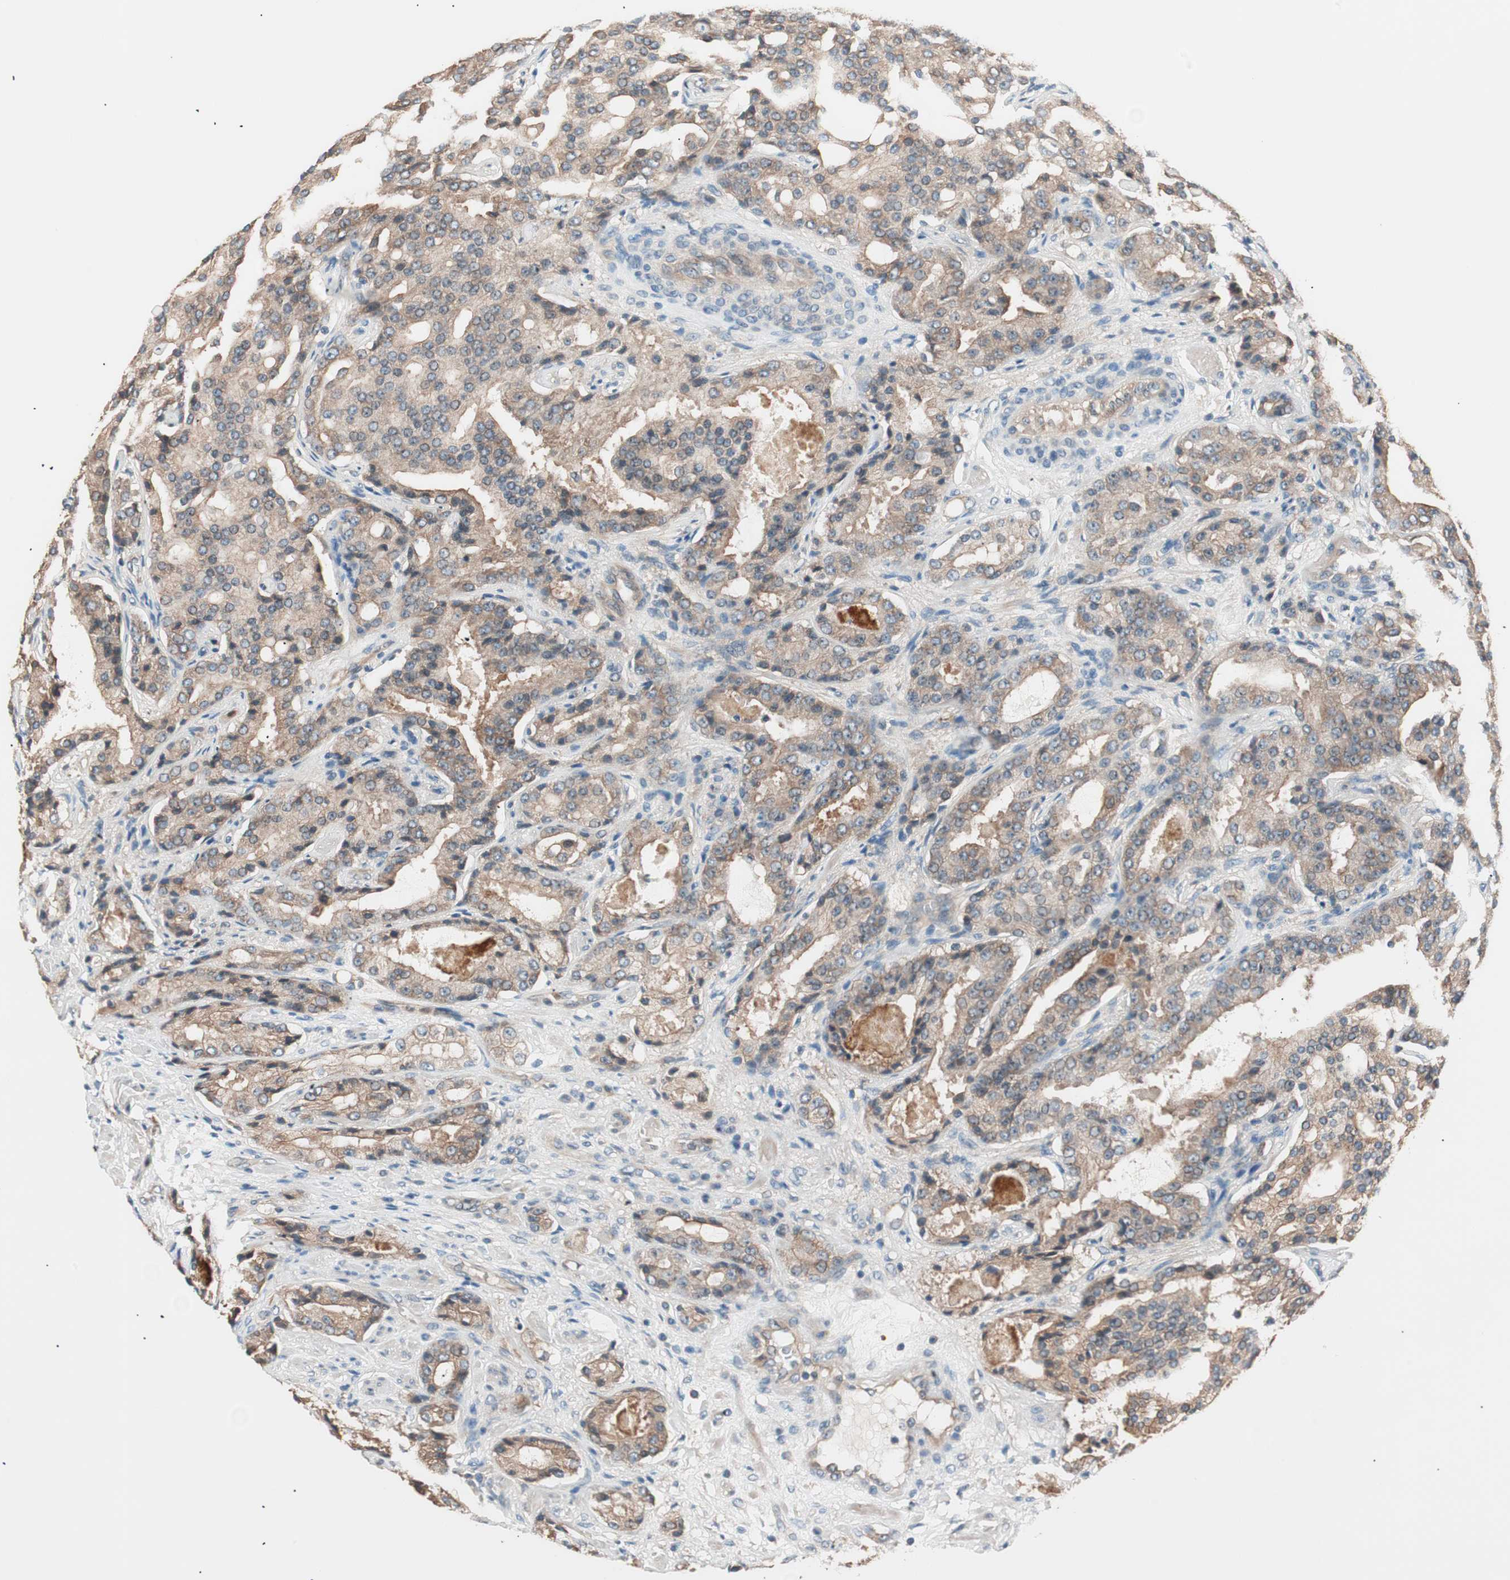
{"staining": {"intensity": "moderate", "quantity": ">75%", "location": "cytoplasmic/membranous"}, "tissue": "prostate cancer", "cell_type": "Tumor cells", "image_type": "cancer", "snomed": [{"axis": "morphology", "description": "Adenocarcinoma, High grade"}, {"axis": "topography", "description": "Prostate"}], "caption": "Immunohistochemistry (DAB (3,3'-diaminobenzidine)) staining of human prostate high-grade adenocarcinoma reveals moderate cytoplasmic/membranous protein staining in approximately >75% of tumor cells. (DAB (3,3'-diaminobenzidine) IHC with brightfield microscopy, high magnification).", "gene": "TSG101", "patient": {"sex": "male", "age": 72}}